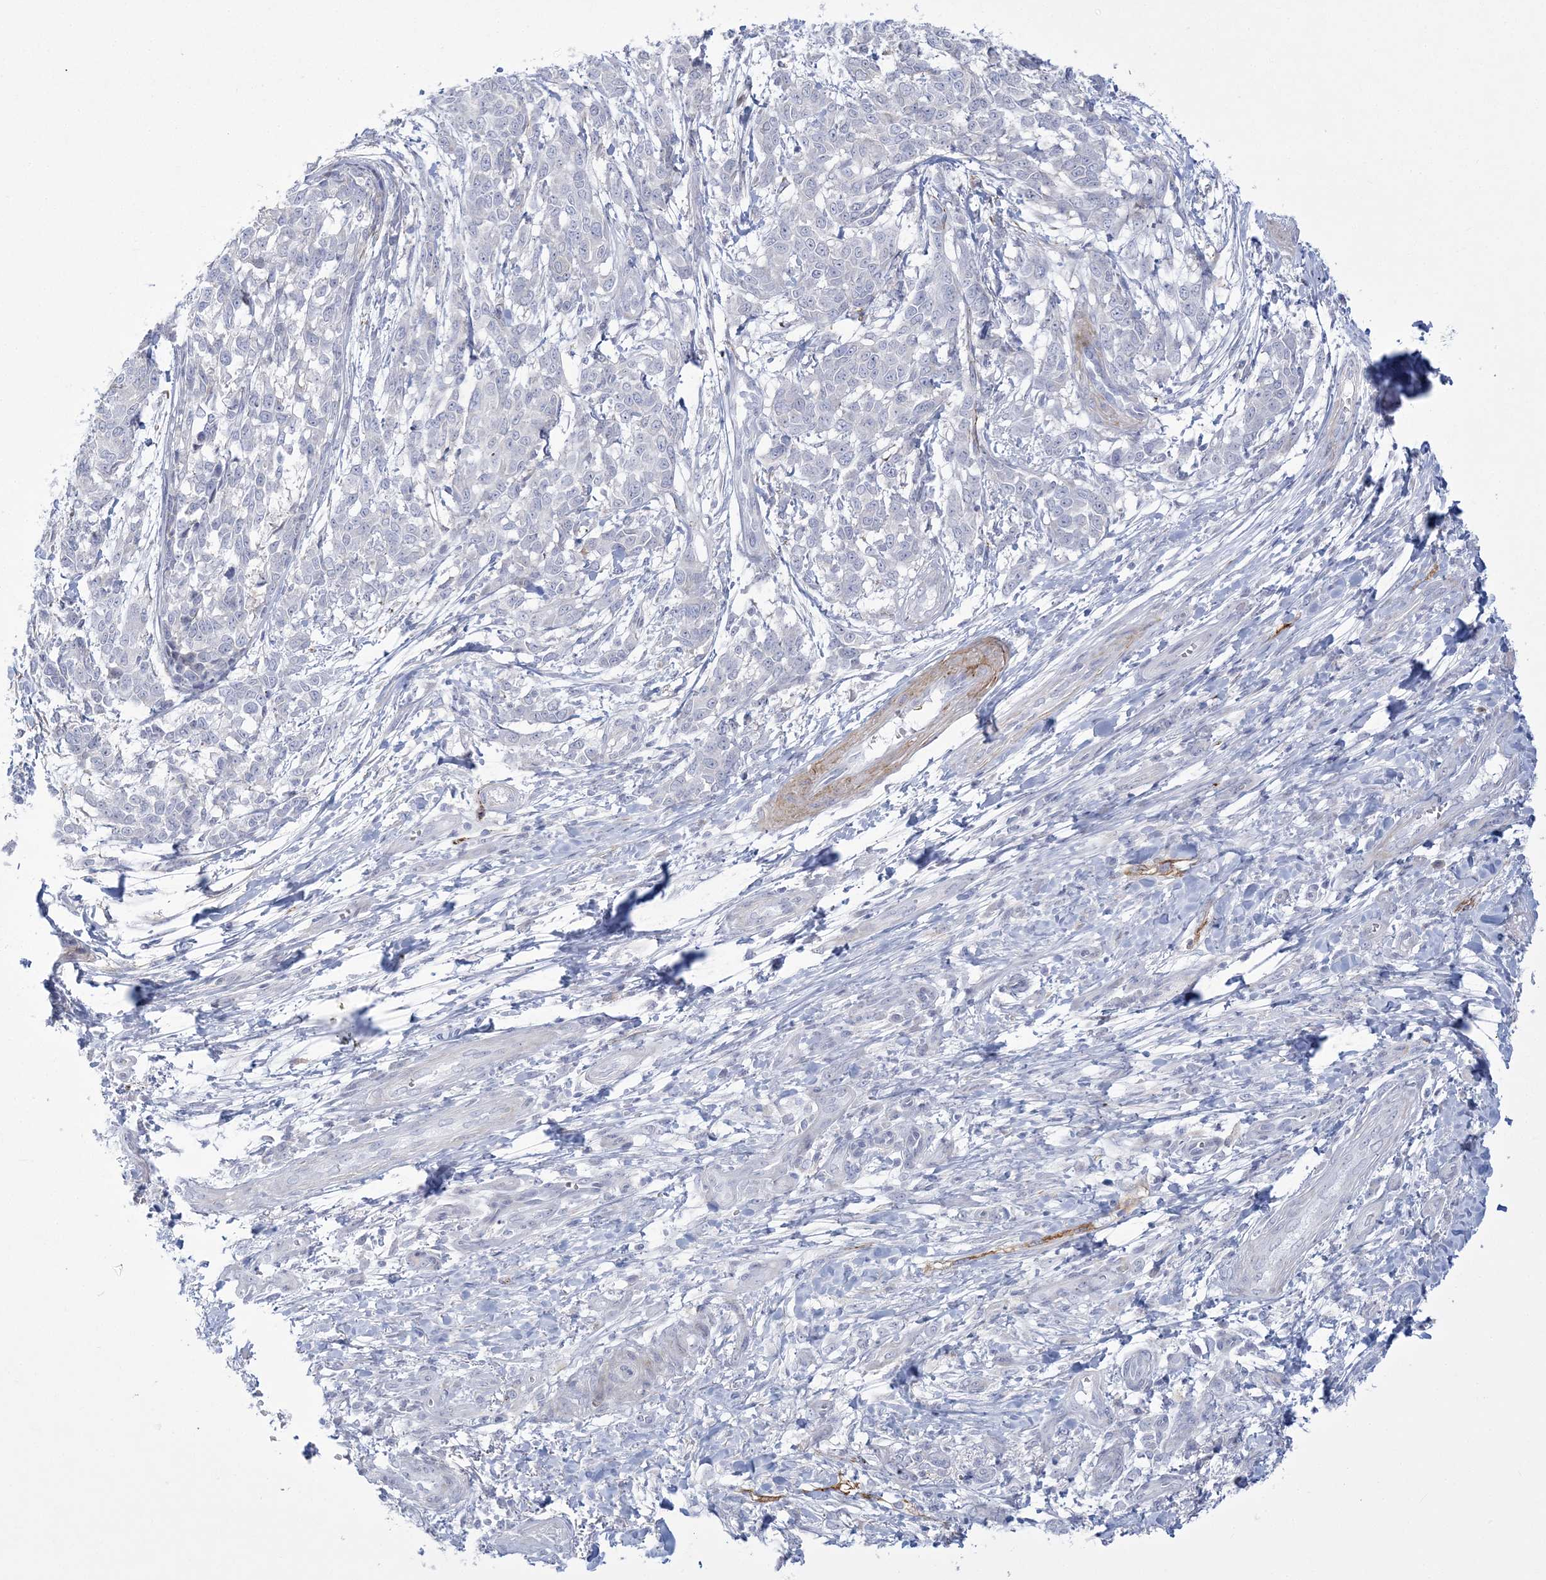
{"staining": {"intensity": "negative", "quantity": "none", "location": "none"}, "tissue": "melanoma", "cell_type": "Tumor cells", "image_type": "cancer", "snomed": [{"axis": "morphology", "description": "Malignant melanoma, NOS"}, {"axis": "topography", "description": "Skin"}], "caption": "This is an IHC micrograph of human melanoma. There is no staining in tumor cells.", "gene": "WDR27", "patient": {"sex": "male", "age": 49}}